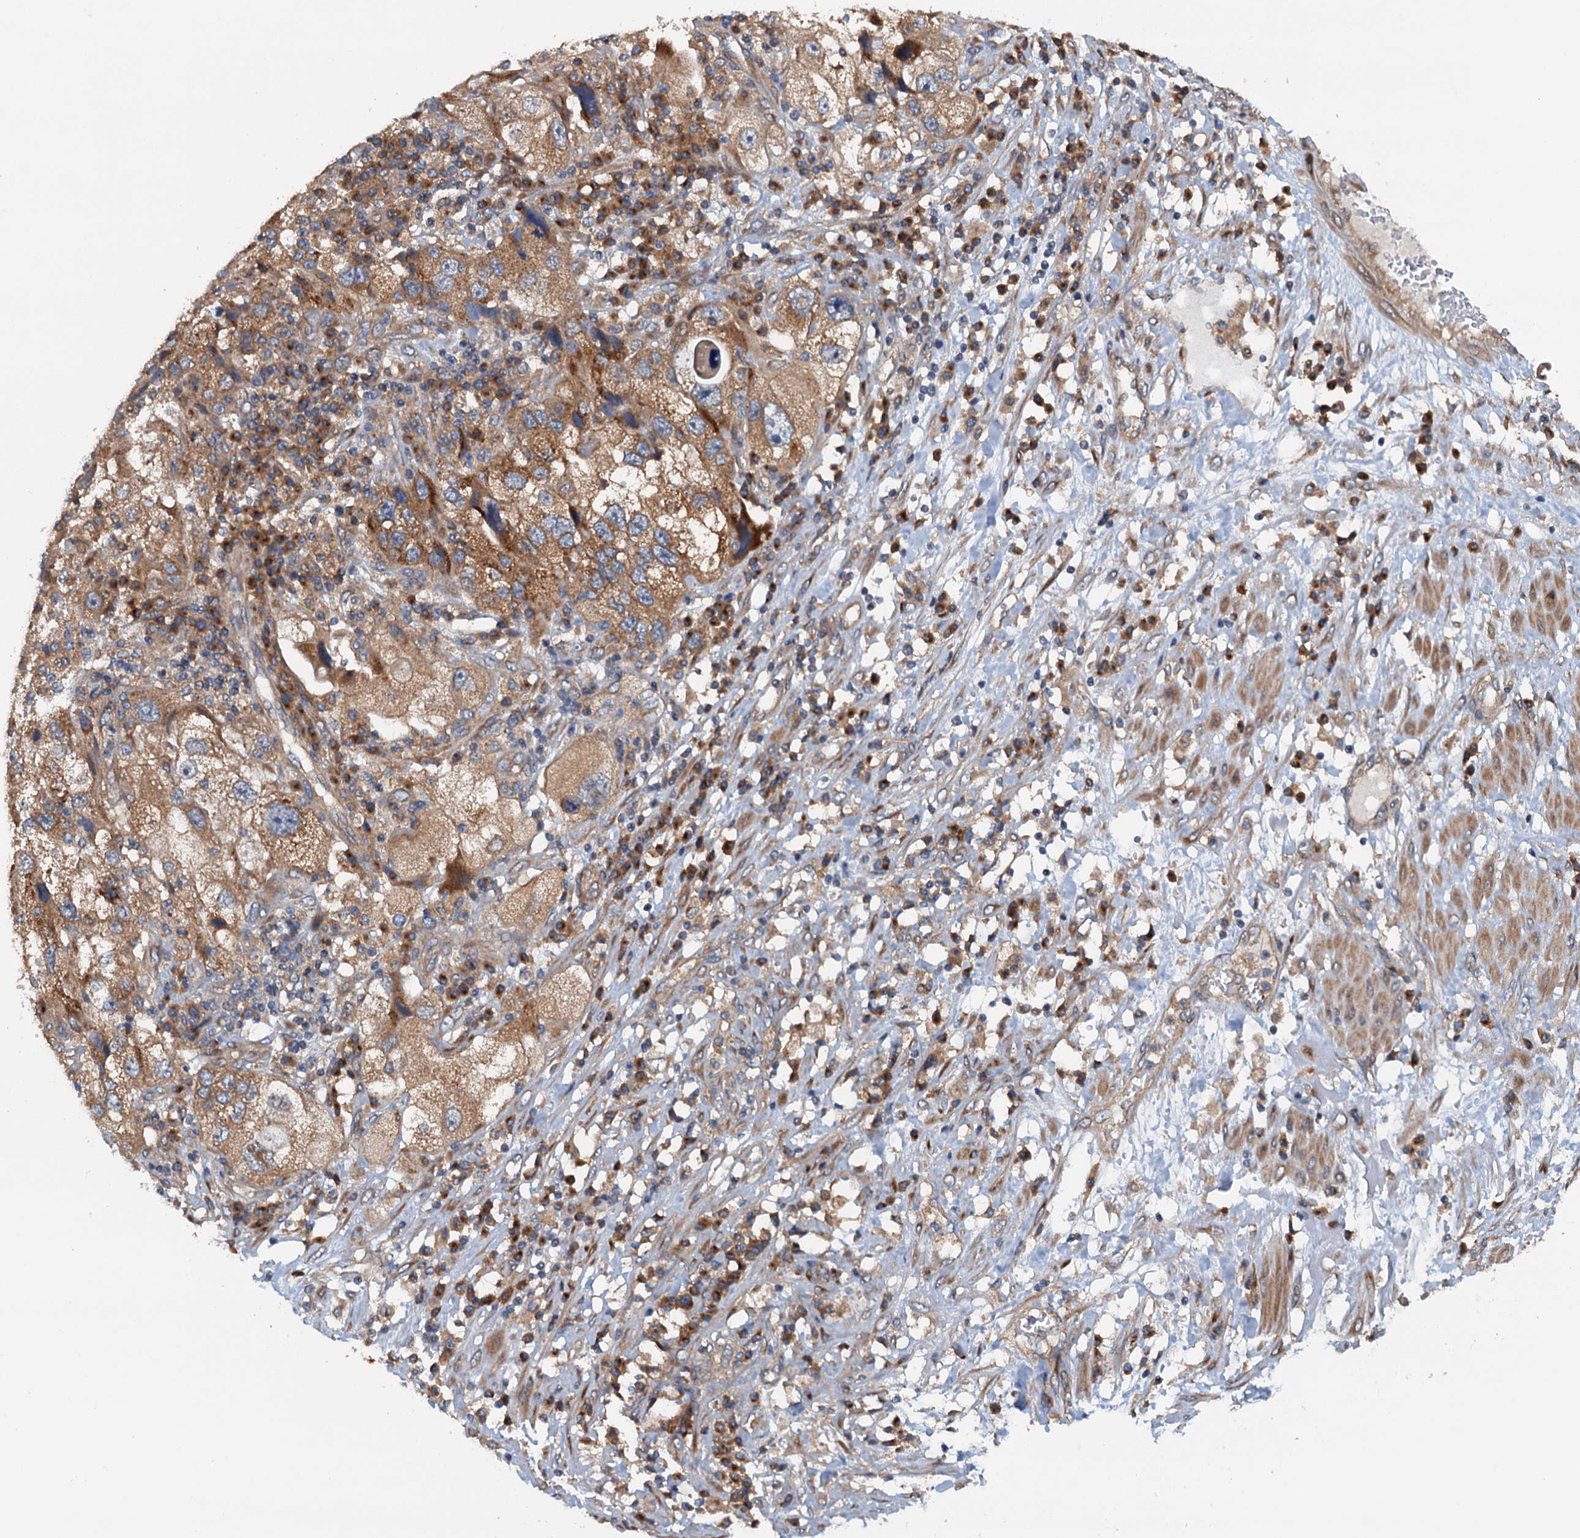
{"staining": {"intensity": "moderate", "quantity": ">75%", "location": "cytoplasmic/membranous"}, "tissue": "endometrial cancer", "cell_type": "Tumor cells", "image_type": "cancer", "snomed": [{"axis": "morphology", "description": "Adenocarcinoma, NOS"}, {"axis": "topography", "description": "Endometrium"}], "caption": "About >75% of tumor cells in endometrial adenocarcinoma exhibit moderate cytoplasmic/membranous protein expression as visualized by brown immunohistochemical staining.", "gene": "COG3", "patient": {"sex": "female", "age": 49}}